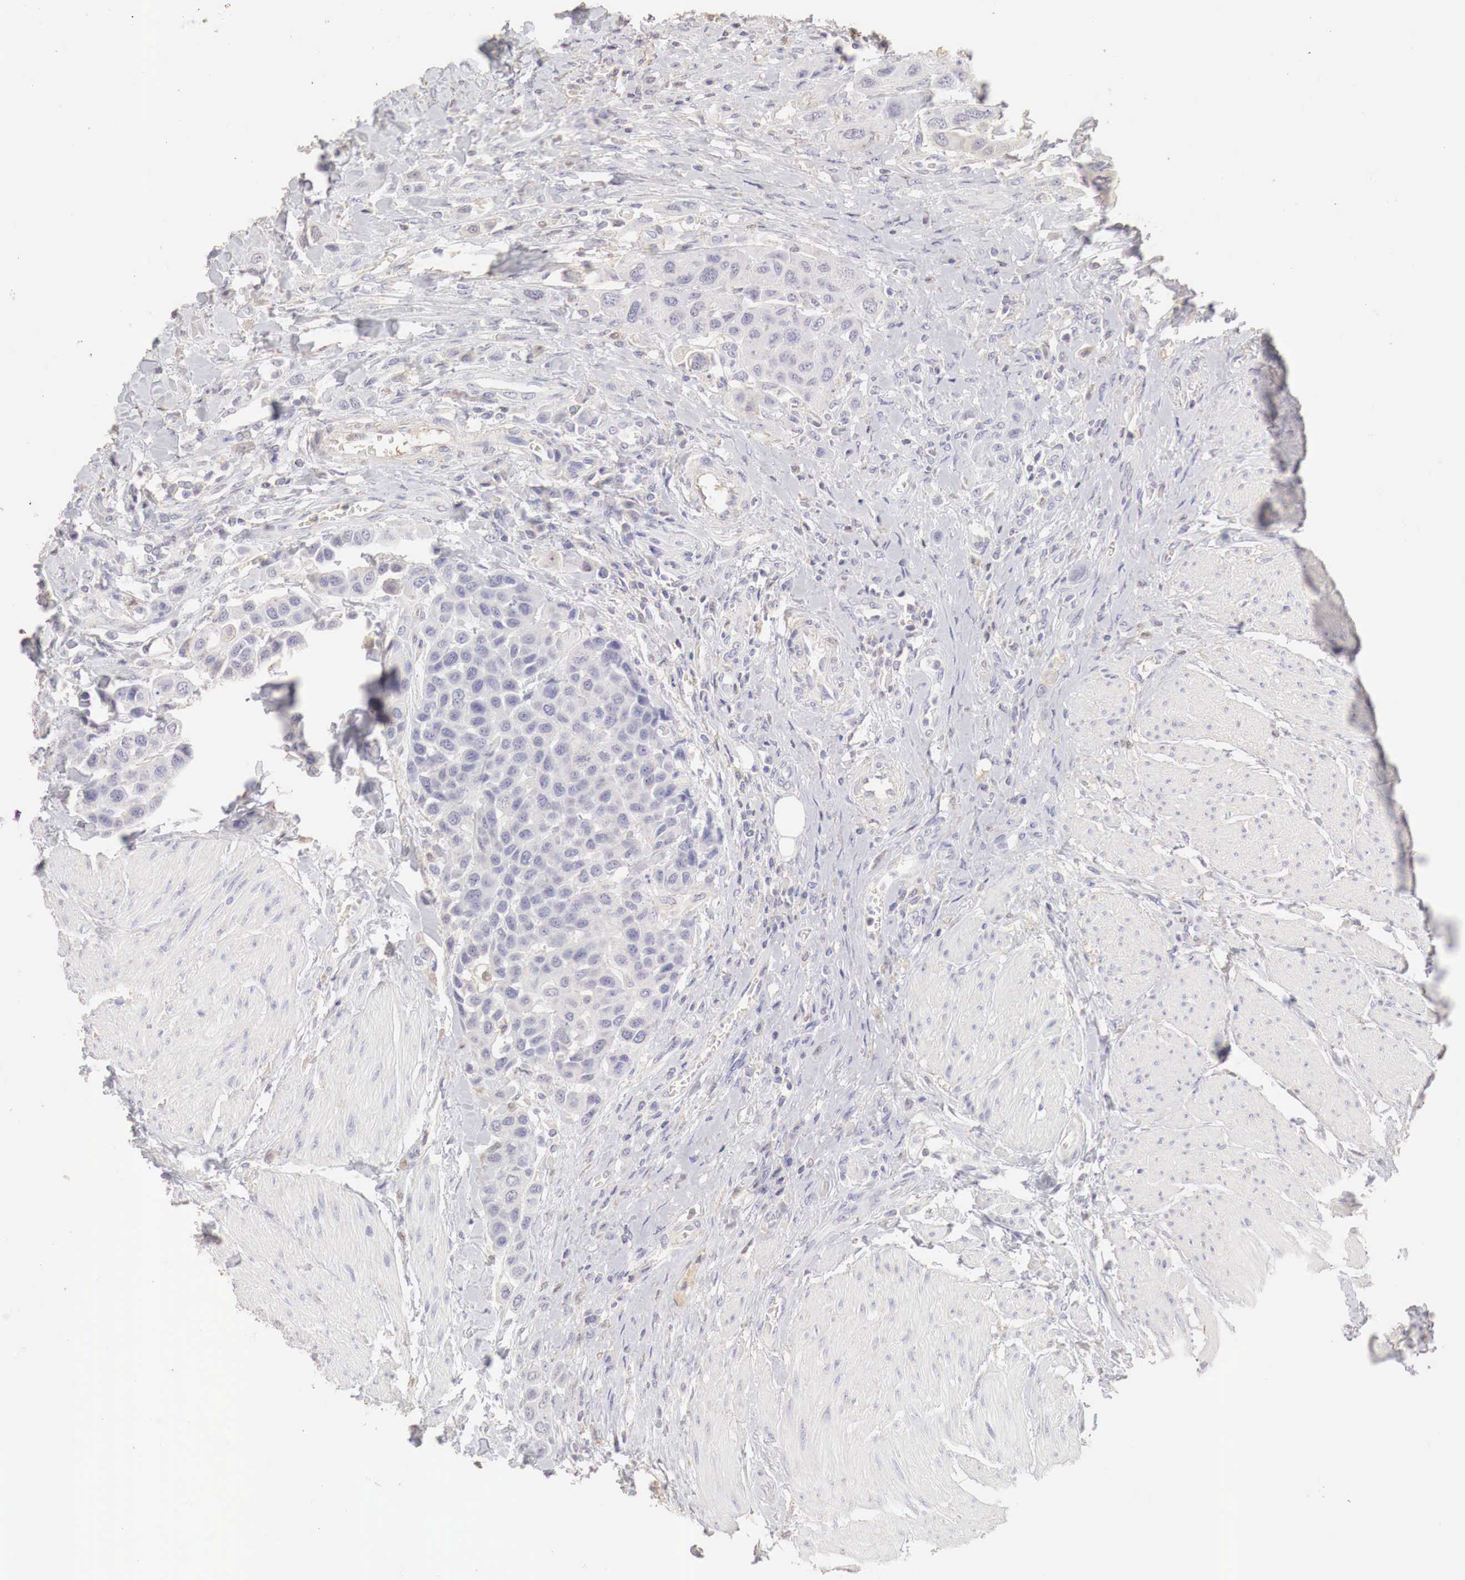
{"staining": {"intensity": "negative", "quantity": "none", "location": "none"}, "tissue": "urothelial cancer", "cell_type": "Tumor cells", "image_type": "cancer", "snomed": [{"axis": "morphology", "description": "Urothelial carcinoma, High grade"}, {"axis": "topography", "description": "Urinary bladder"}], "caption": "IHC of human urothelial cancer displays no staining in tumor cells. The staining is performed using DAB brown chromogen with nuclei counter-stained in using hematoxylin.", "gene": "OTC", "patient": {"sex": "male", "age": 50}}